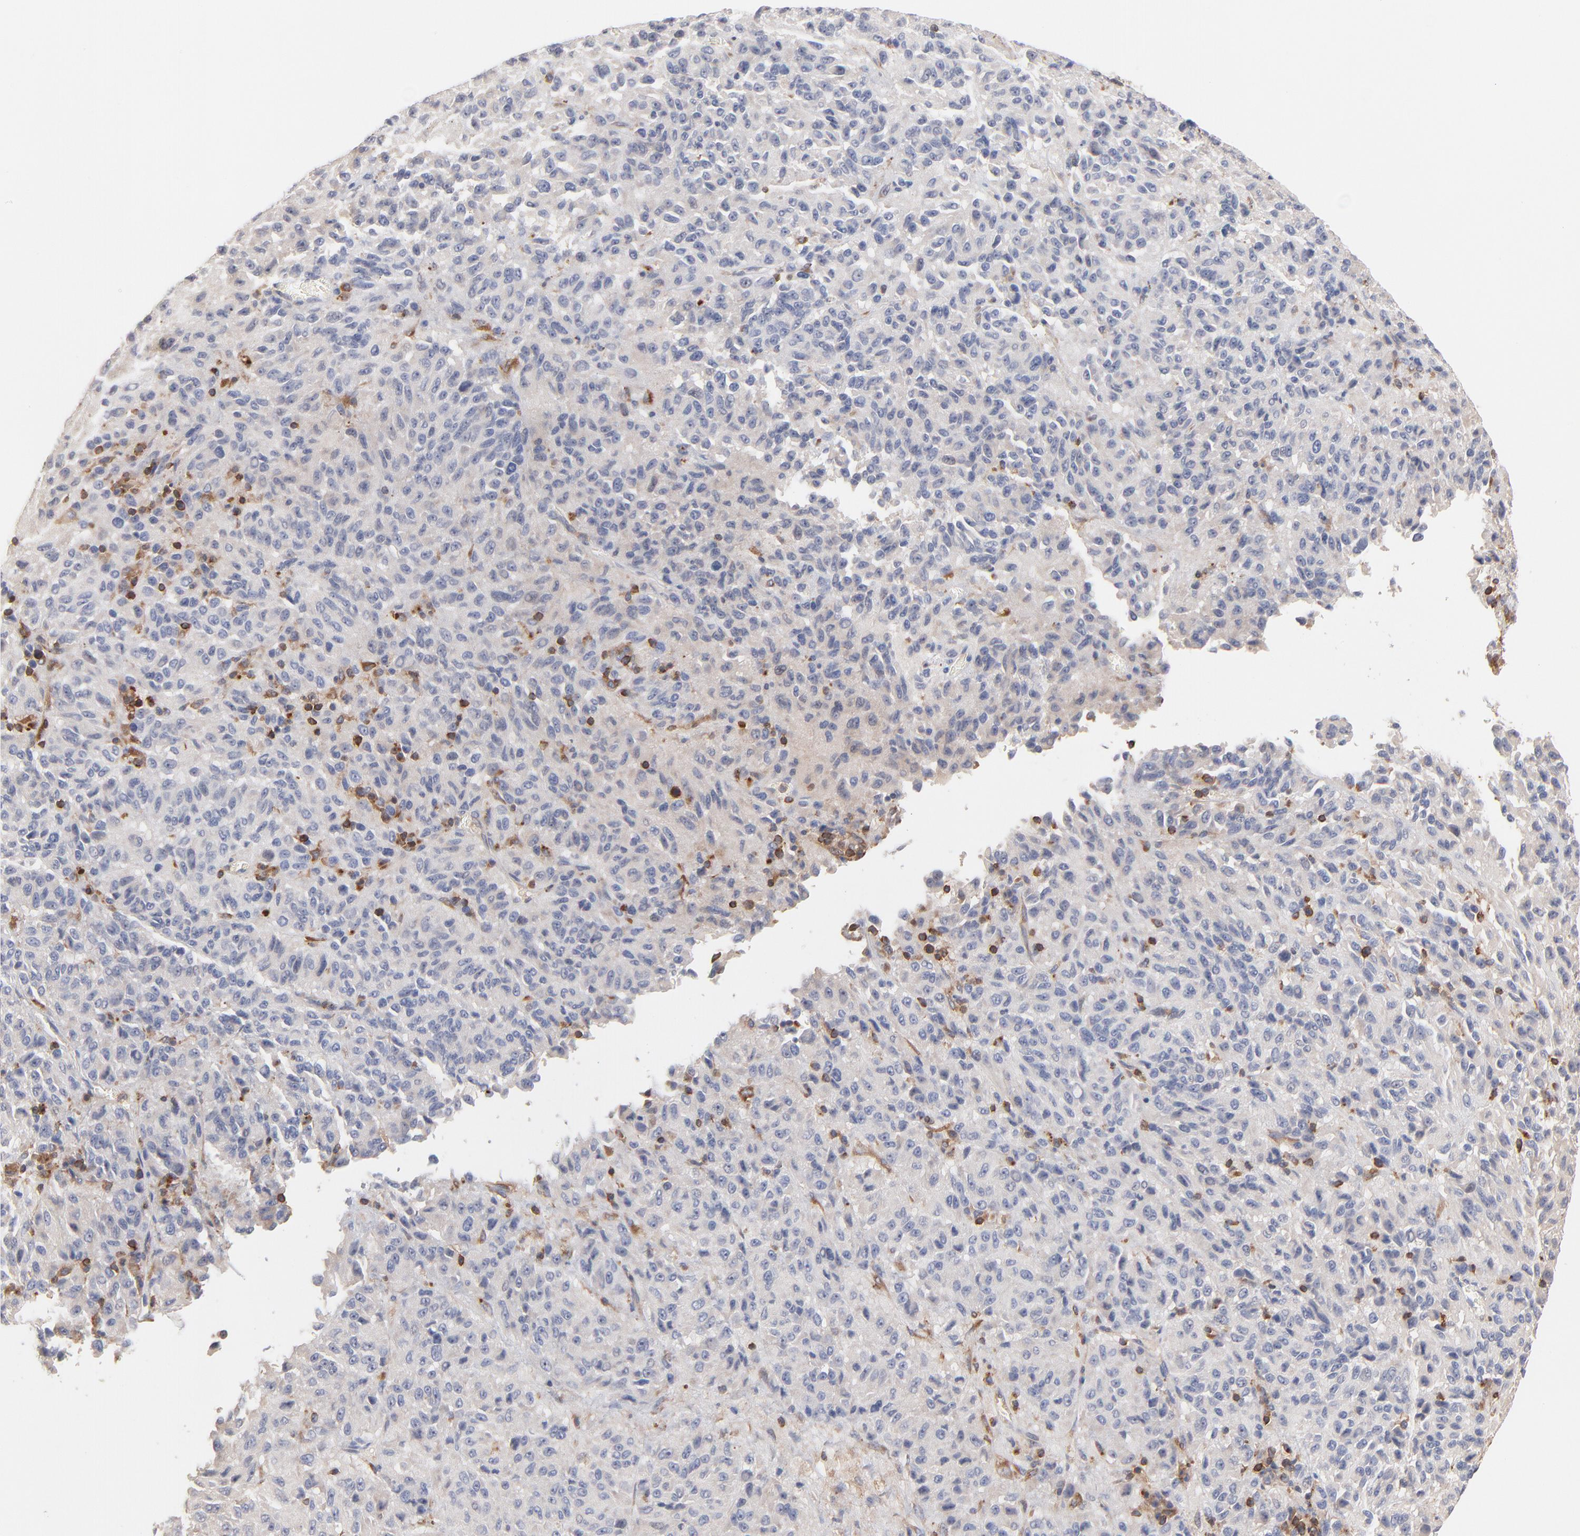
{"staining": {"intensity": "negative", "quantity": "none", "location": "none"}, "tissue": "melanoma", "cell_type": "Tumor cells", "image_type": "cancer", "snomed": [{"axis": "morphology", "description": "Malignant melanoma, Metastatic site"}, {"axis": "topography", "description": "Lung"}], "caption": "Immunohistochemistry (IHC) histopathology image of human melanoma stained for a protein (brown), which exhibits no staining in tumor cells. (Immunohistochemistry, brightfield microscopy, high magnification).", "gene": "WIPF1", "patient": {"sex": "male", "age": 64}}